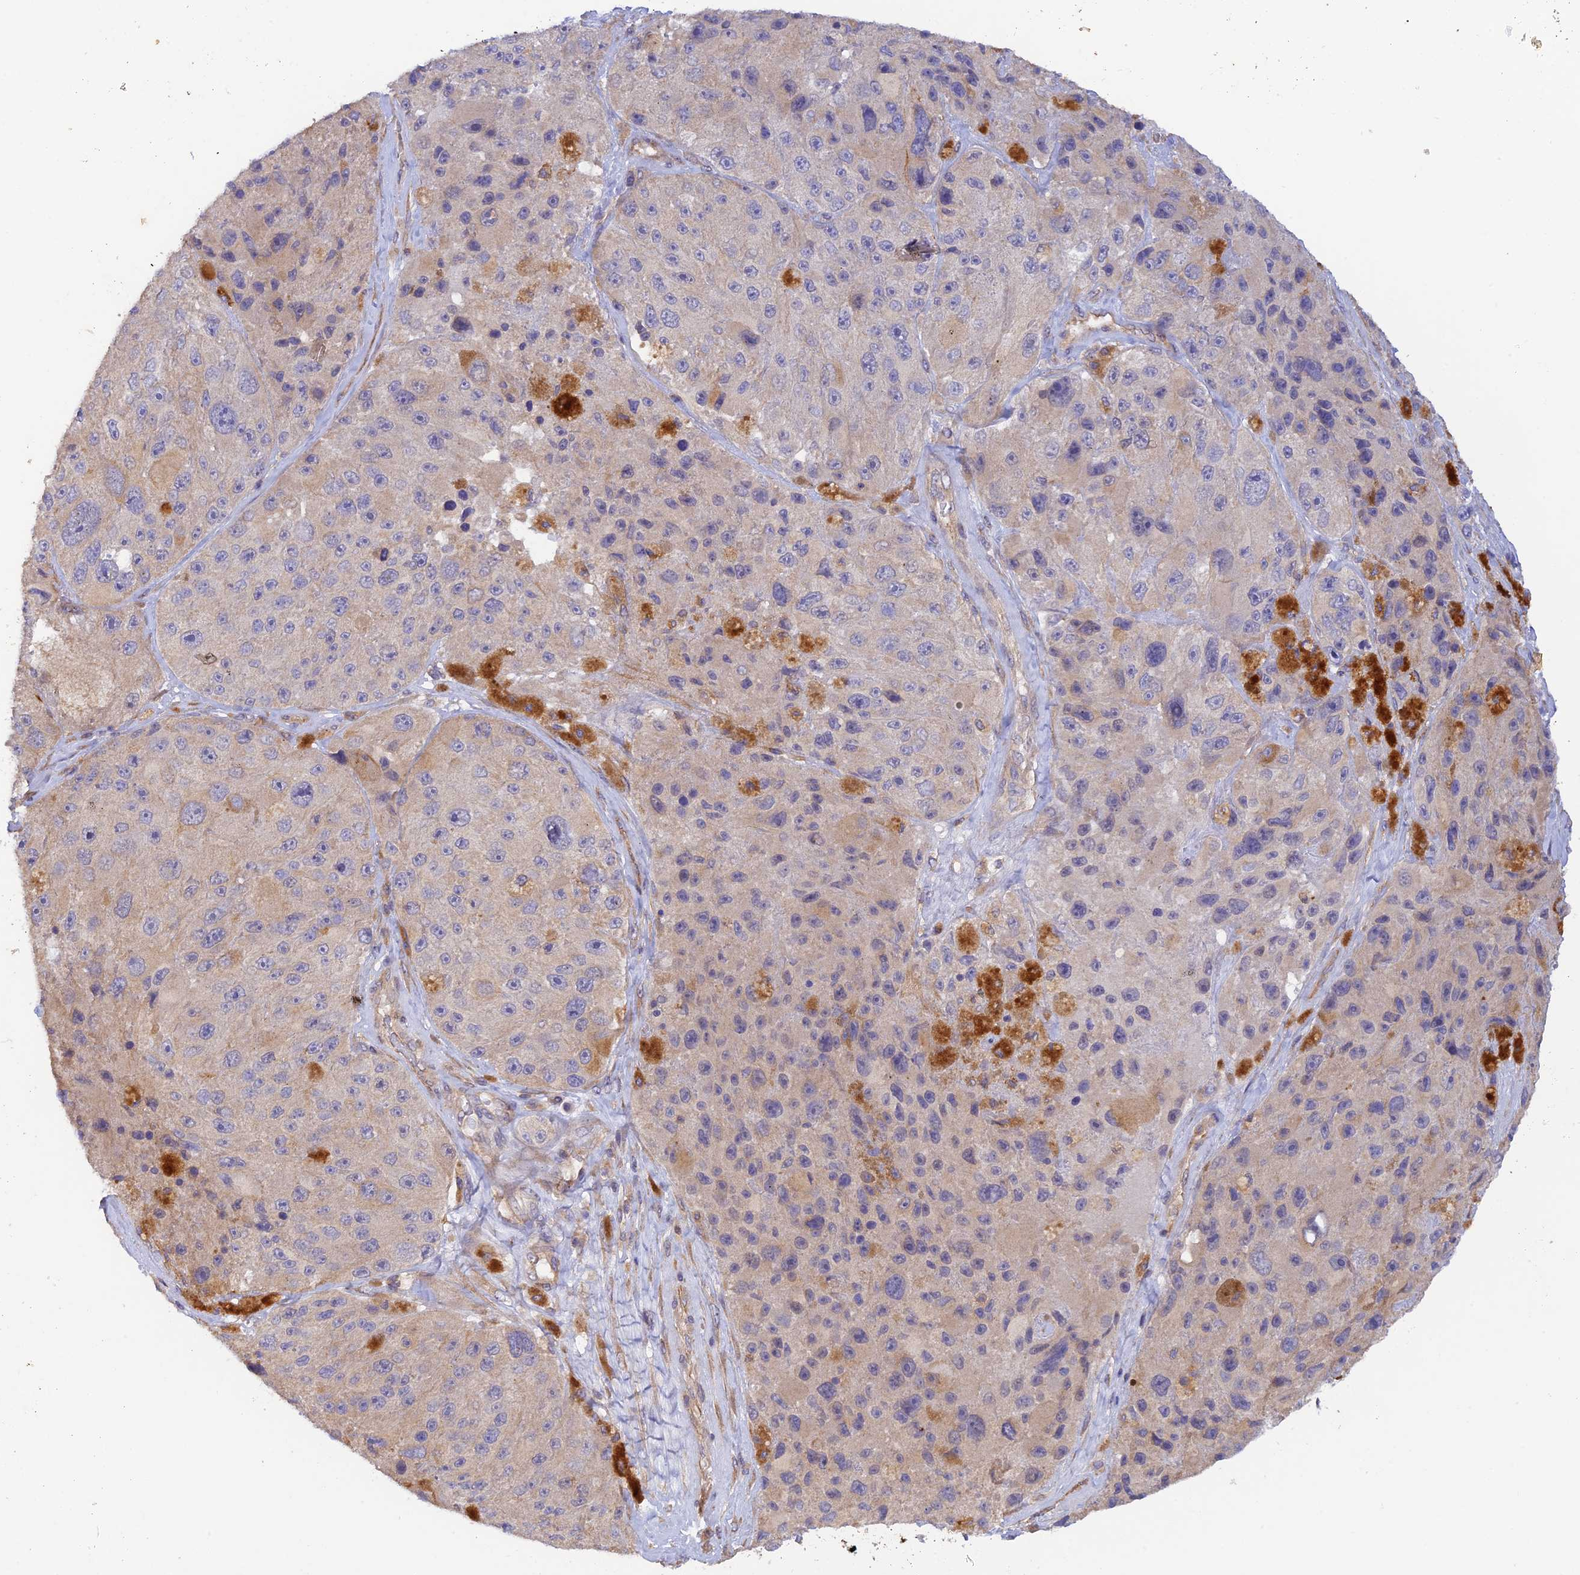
{"staining": {"intensity": "negative", "quantity": "none", "location": "none"}, "tissue": "melanoma", "cell_type": "Tumor cells", "image_type": "cancer", "snomed": [{"axis": "morphology", "description": "Malignant melanoma, Metastatic site"}, {"axis": "topography", "description": "Lymph node"}], "caption": "Tumor cells show no significant protein expression in melanoma.", "gene": "MYO9A", "patient": {"sex": "male", "age": 62}}